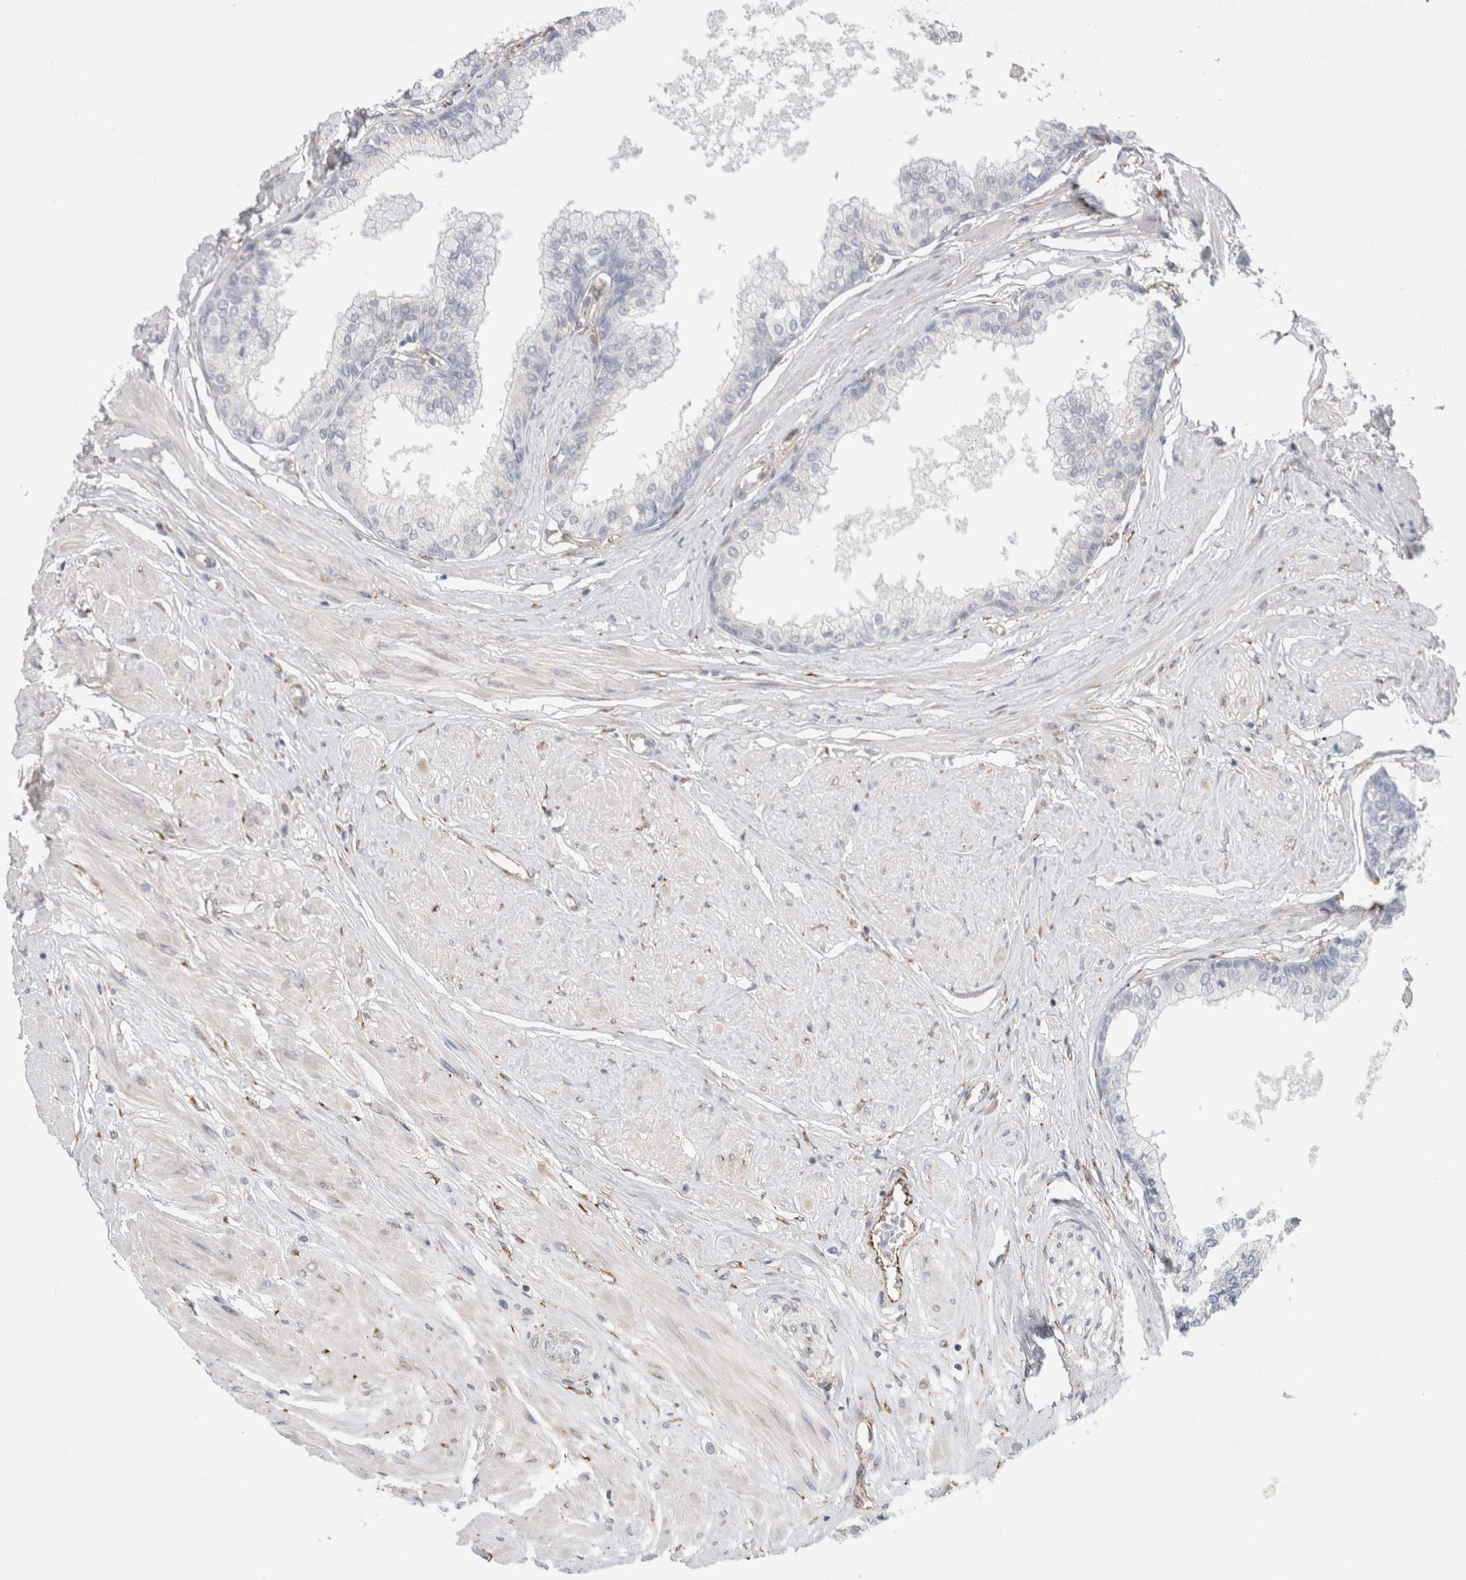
{"staining": {"intensity": "negative", "quantity": "none", "location": "none"}, "tissue": "seminal vesicle", "cell_type": "Glandular cells", "image_type": "normal", "snomed": [{"axis": "morphology", "description": "Normal tissue, NOS"}, {"axis": "topography", "description": "Prostate"}, {"axis": "topography", "description": "Seminal veicle"}], "caption": "Micrograph shows no significant protein expression in glandular cells of benign seminal vesicle.", "gene": "CNPY4", "patient": {"sex": "male", "age": 60}}